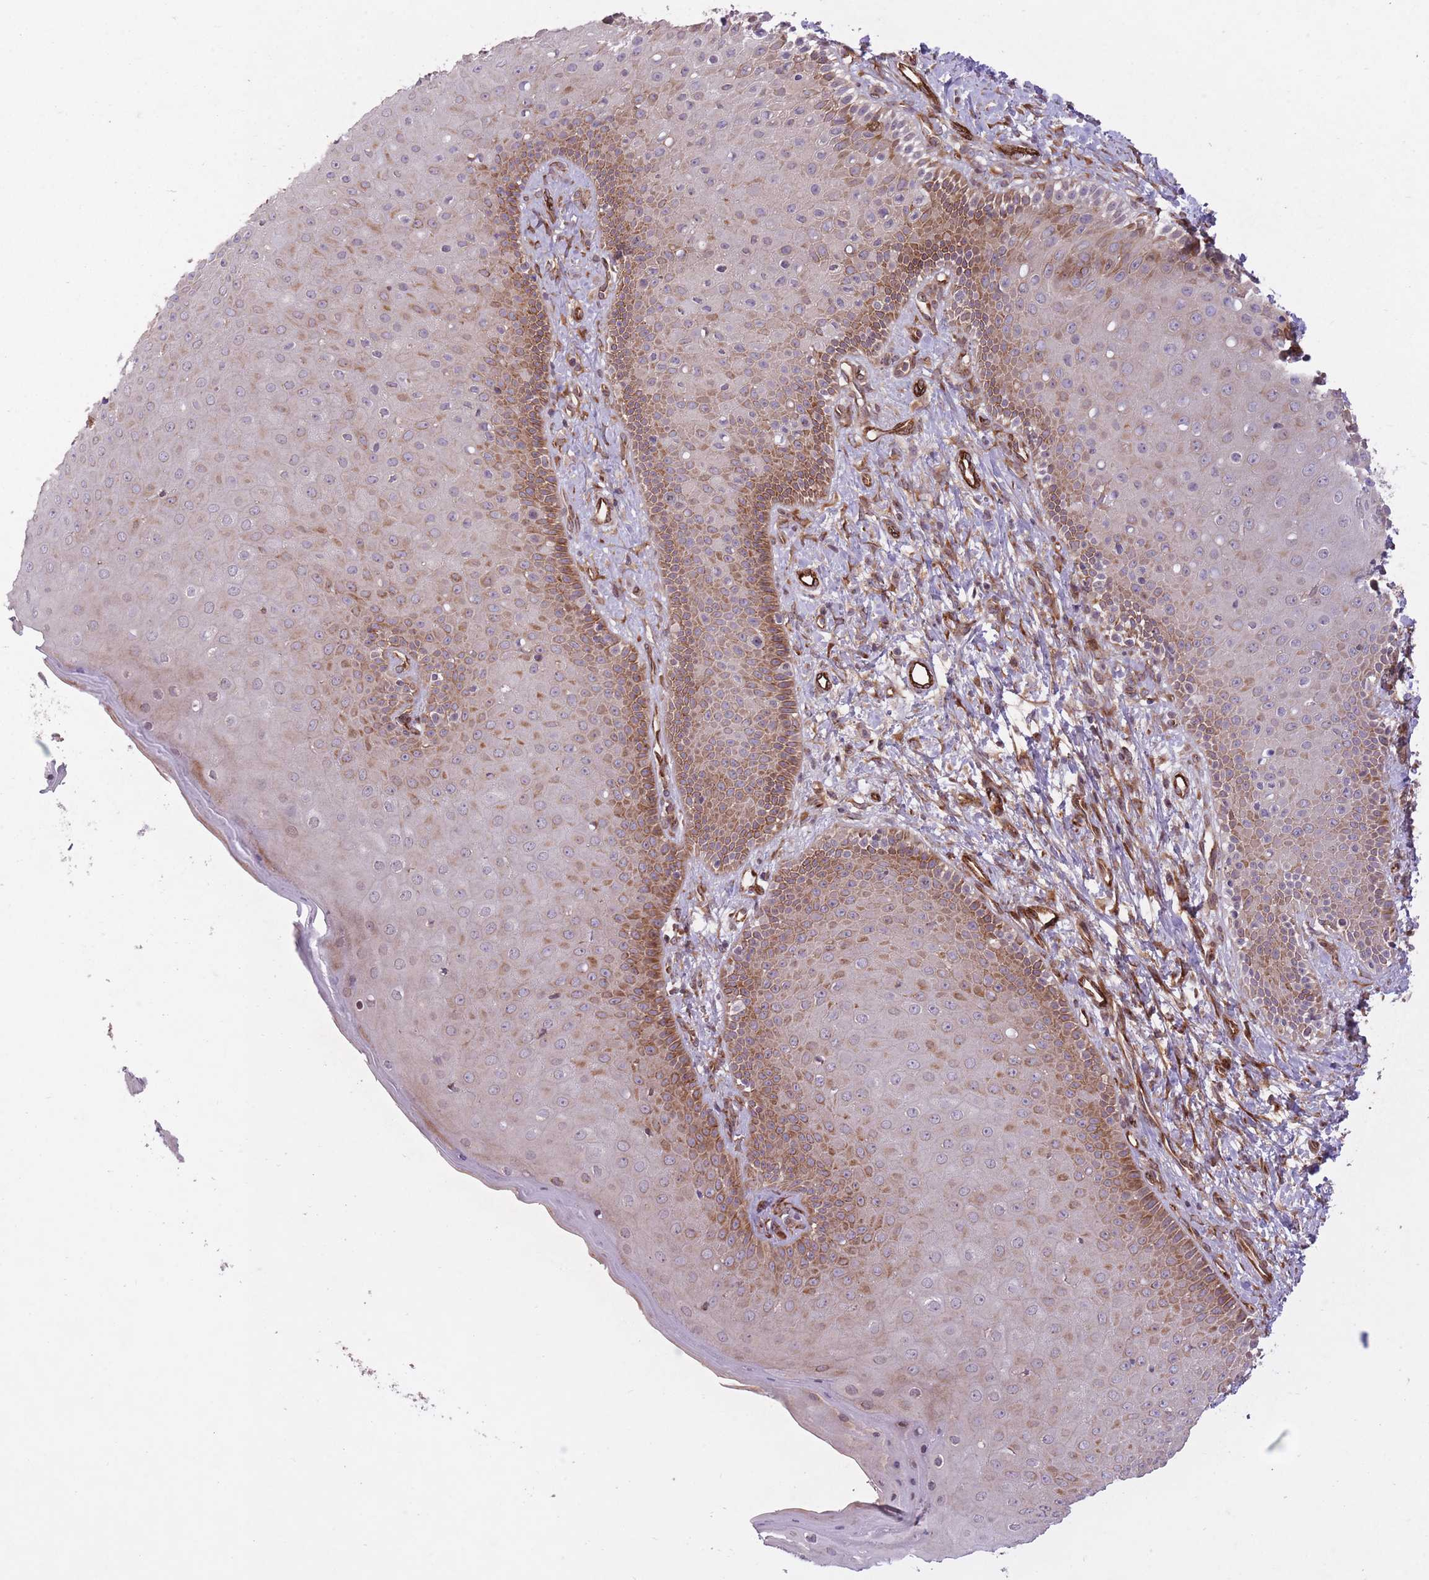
{"staining": {"intensity": "moderate", "quantity": "25%-75%", "location": "cytoplasmic/membranous"}, "tissue": "skin", "cell_type": "Epidermal cells", "image_type": "normal", "snomed": [{"axis": "morphology", "description": "Normal tissue, NOS"}, {"axis": "topography", "description": "Anal"}], "caption": "Immunohistochemistry micrograph of unremarkable skin: human skin stained using immunohistochemistry (IHC) reveals medium levels of moderate protein expression localized specifically in the cytoplasmic/membranous of epidermal cells, appearing as a cytoplasmic/membranous brown color.", "gene": "CISH", "patient": {"sex": "male", "age": 80}}